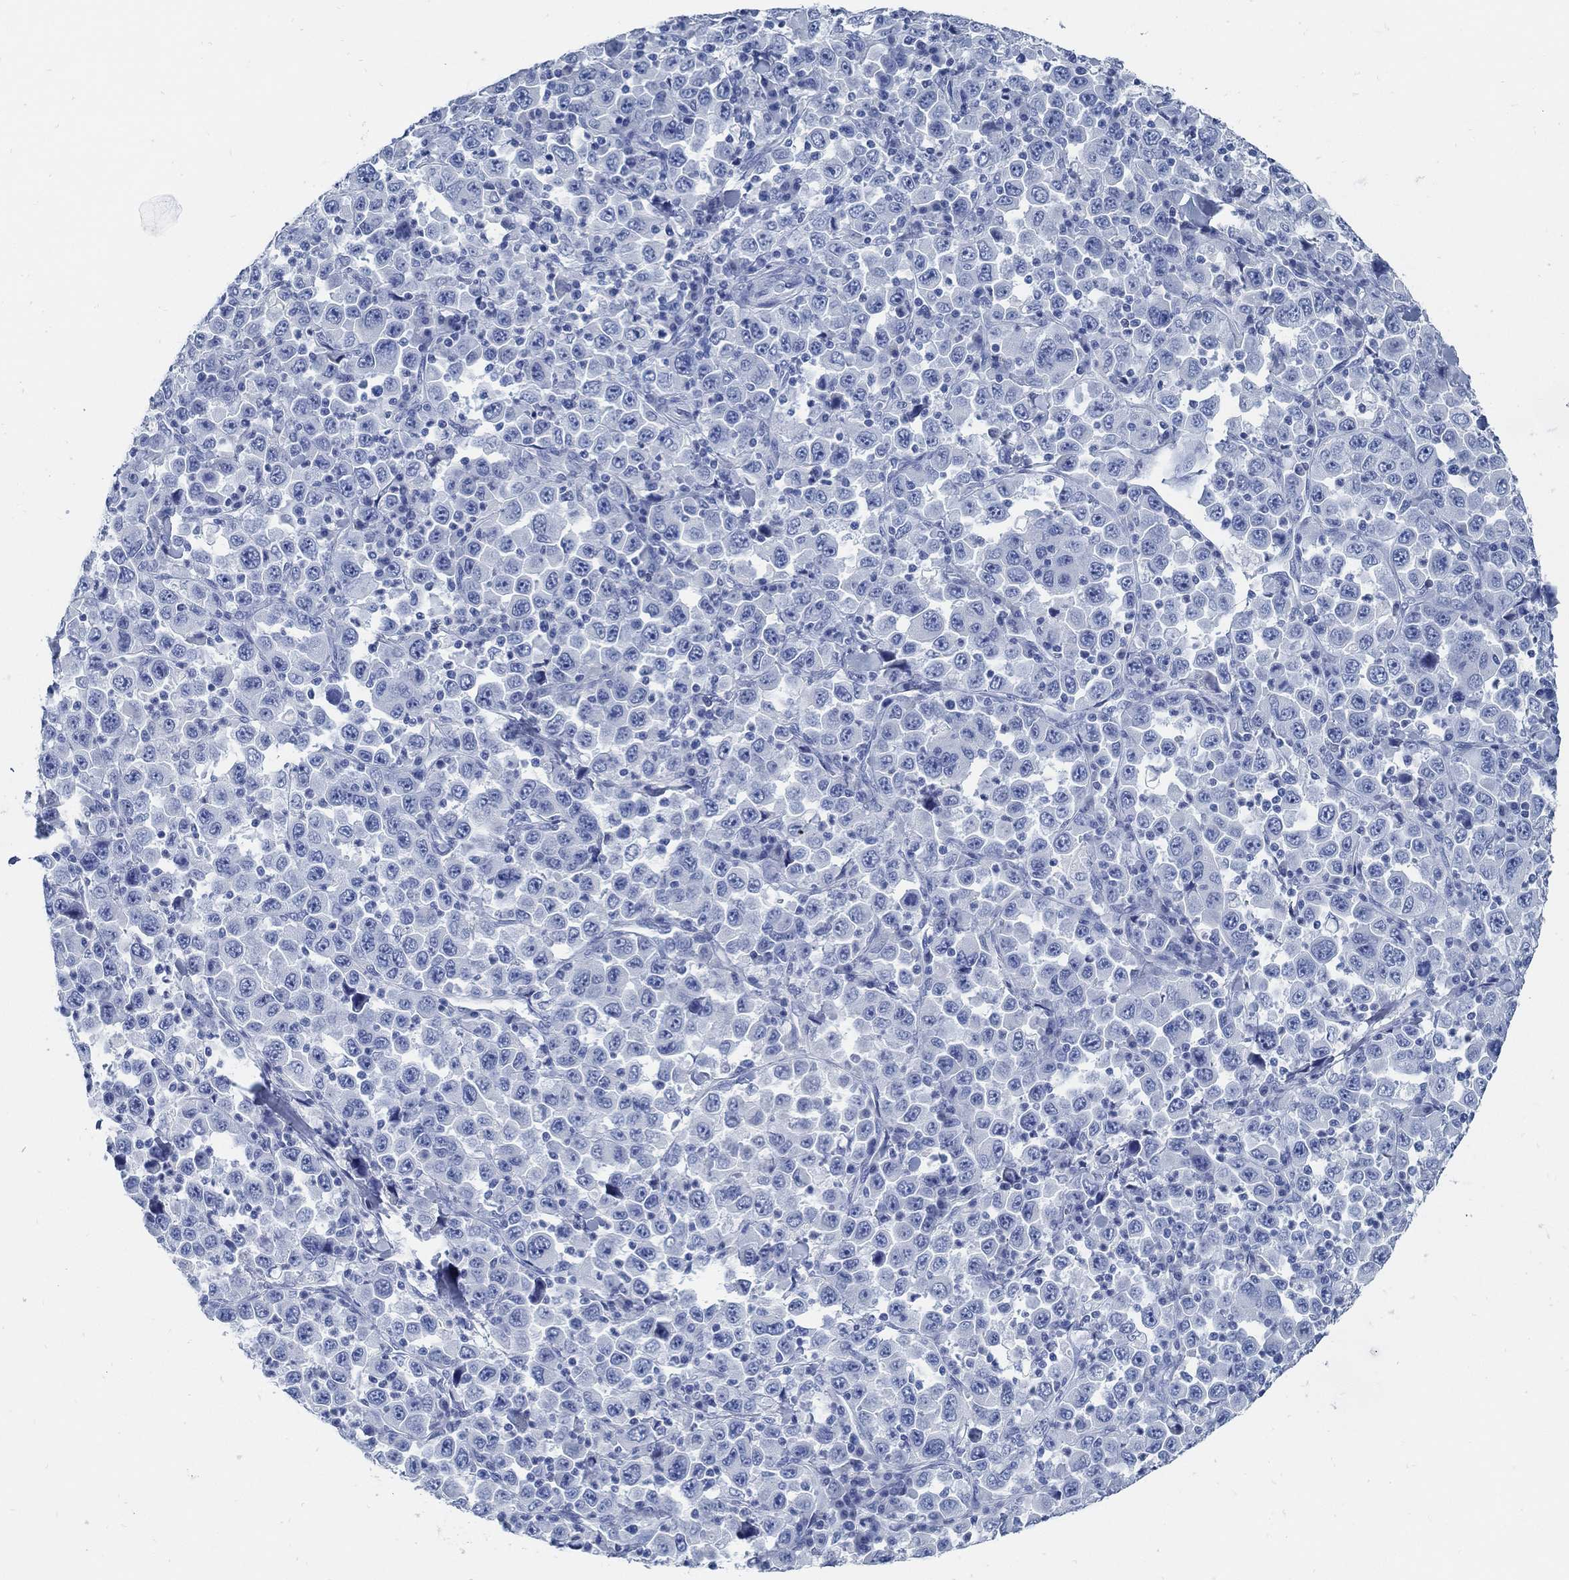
{"staining": {"intensity": "negative", "quantity": "none", "location": "none"}, "tissue": "stomach cancer", "cell_type": "Tumor cells", "image_type": "cancer", "snomed": [{"axis": "morphology", "description": "Normal tissue, NOS"}, {"axis": "morphology", "description": "Adenocarcinoma, NOS"}, {"axis": "topography", "description": "Stomach, upper"}, {"axis": "topography", "description": "Stomach"}], "caption": "Tumor cells are negative for brown protein staining in stomach adenocarcinoma.", "gene": "SLC45A1", "patient": {"sex": "male", "age": 59}}